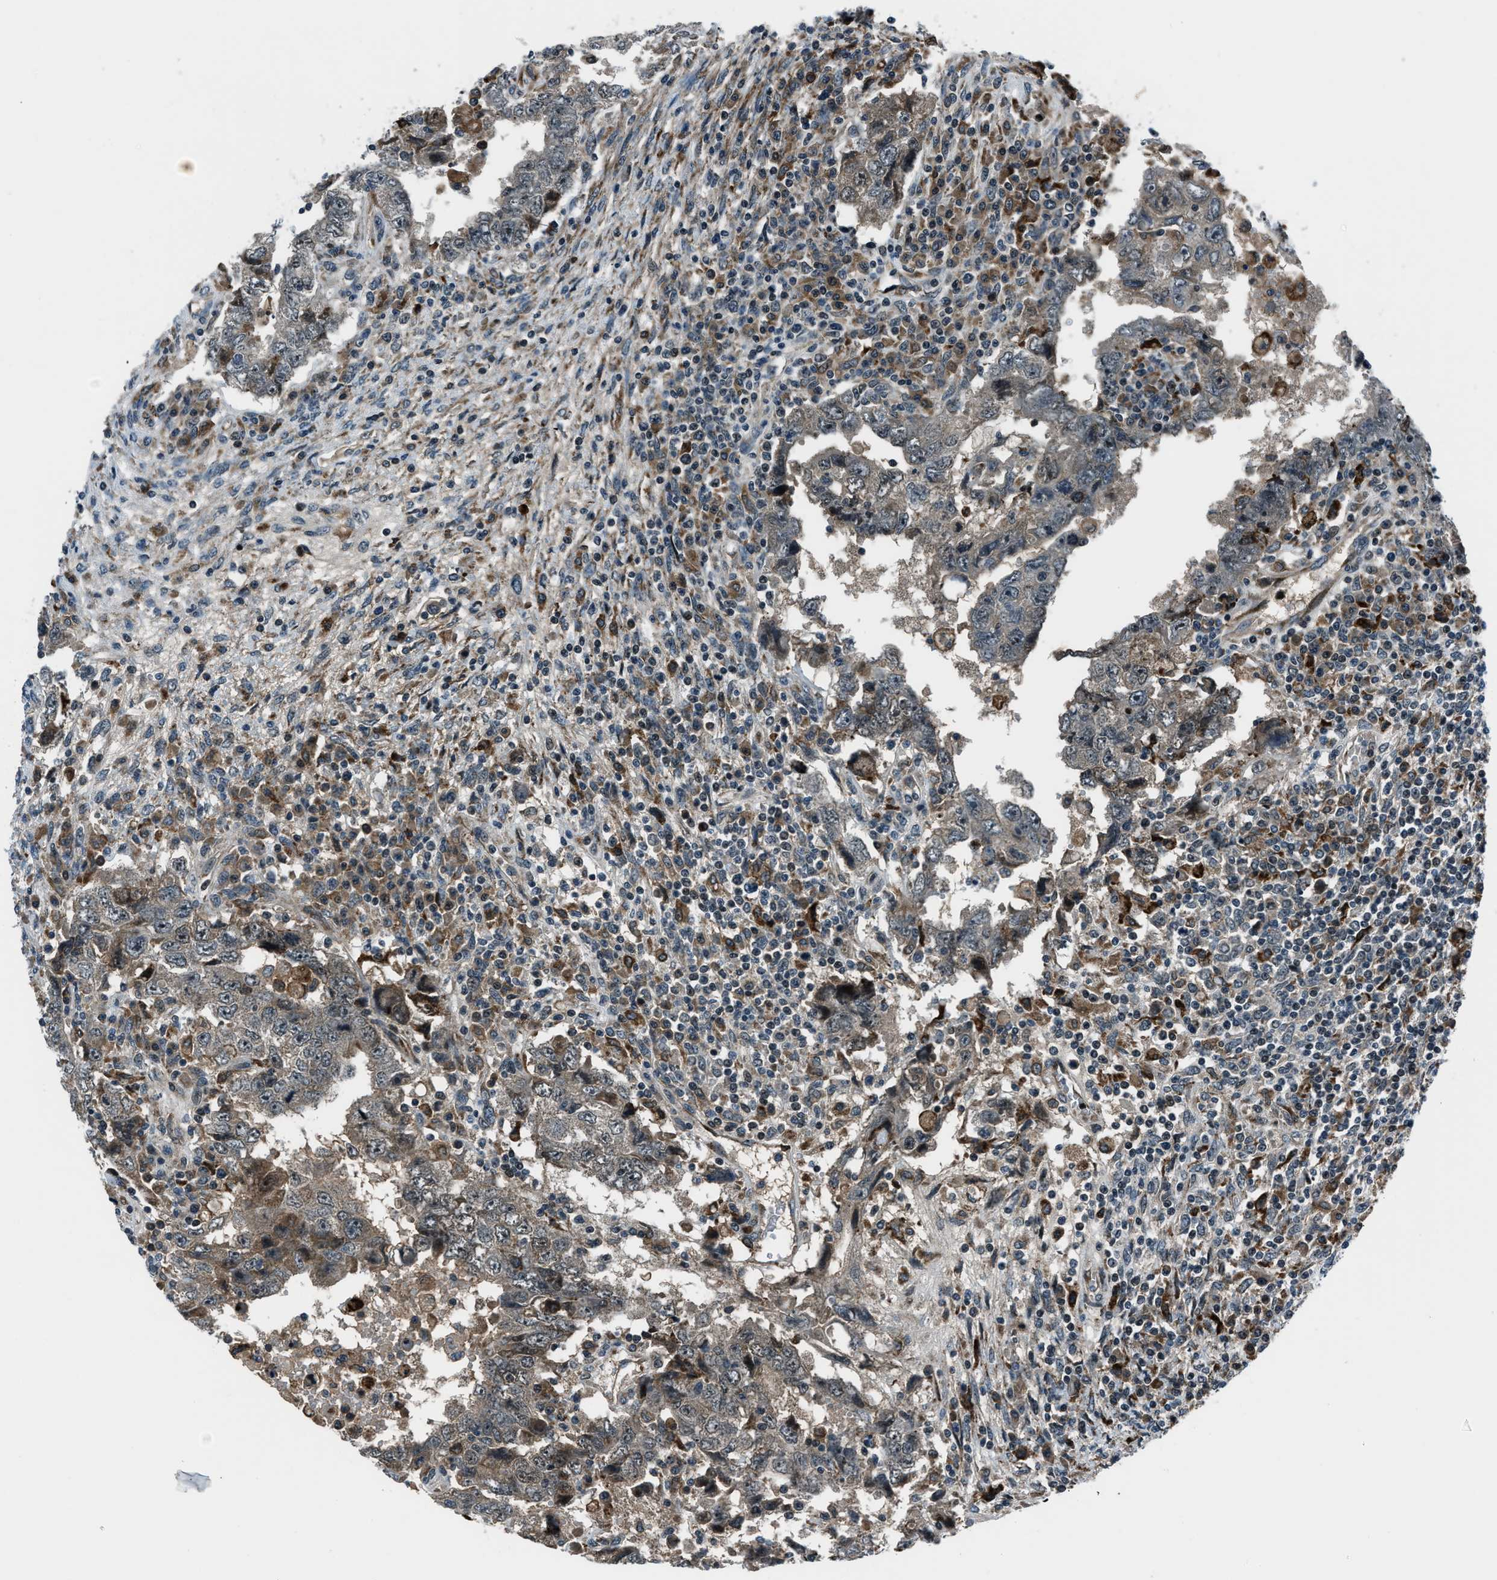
{"staining": {"intensity": "weak", "quantity": "<25%", "location": "cytoplasmic/membranous"}, "tissue": "testis cancer", "cell_type": "Tumor cells", "image_type": "cancer", "snomed": [{"axis": "morphology", "description": "Carcinoma, Embryonal, NOS"}, {"axis": "topography", "description": "Testis"}], "caption": "DAB (3,3'-diaminobenzidine) immunohistochemical staining of human testis embryonal carcinoma reveals no significant staining in tumor cells.", "gene": "ACTL9", "patient": {"sex": "male", "age": 26}}